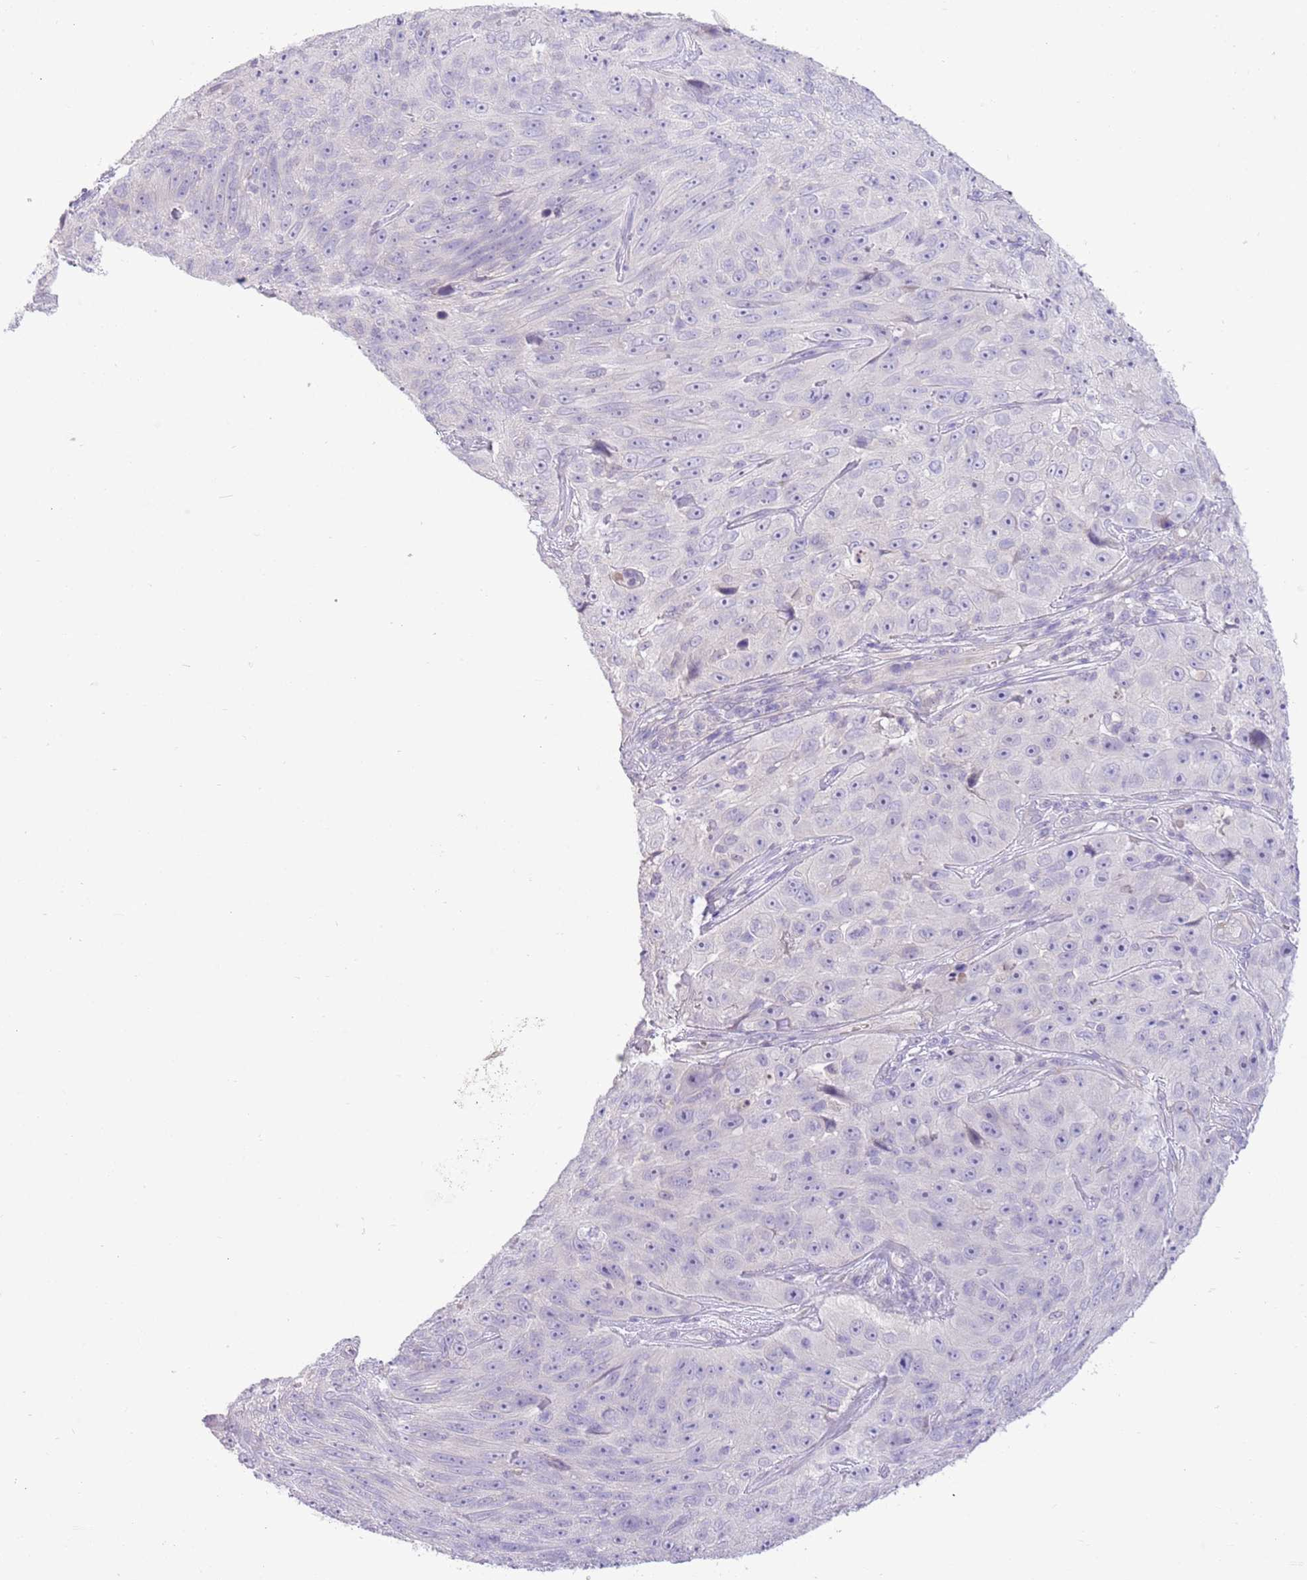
{"staining": {"intensity": "negative", "quantity": "none", "location": "none"}, "tissue": "skin cancer", "cell_type": "Tumor cells", "image_type": "cancer", "snomed": [{"axis": "morphology", "description": "Squamous cell carcinoma, NOS"}, {"axis": "topography", "description": "Skin"}], "caption": "An IHC photomicrograph of squamous cell carcinoma (skin) is shown. There is no staining in tumor cells of squamous cell carcinoma (skin).", "gene": "SFTPA1", "patient": {"sex": "female", "age": 87}}